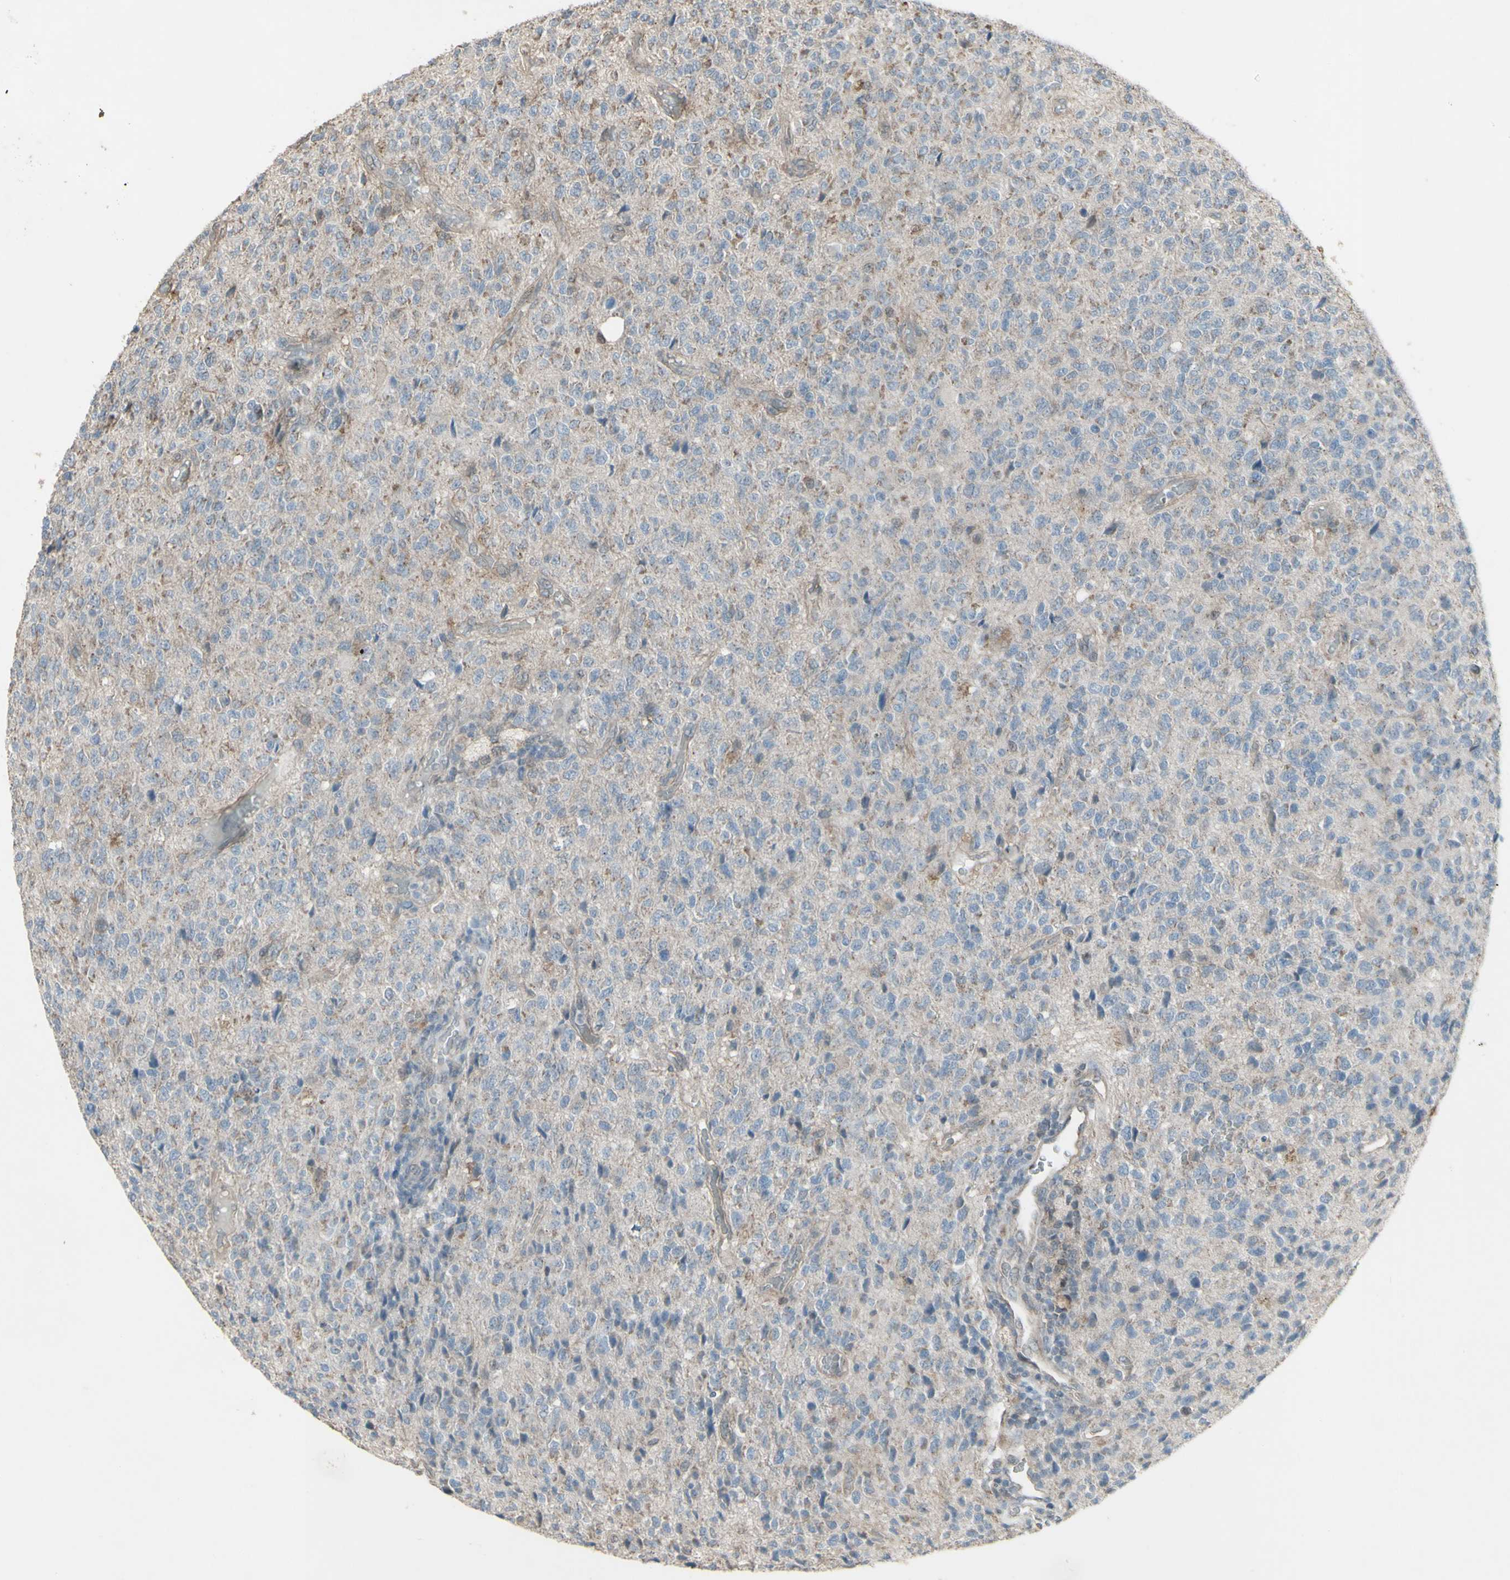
{"staining": {"intensity": "negative", "quantity": "none", "location": "none"}, "tissue": "glioma", "cell_type": "Tumor cells", "image_type": "cancer", "snomed": [{"axis": "morphology", "description": "Glioma, malignant, High grade"}, {"axis": "topography", "description": "pancreas cauda"}], "caption": "Immunohistochemistry (IHC) of glioma reveals no positivity in tumor cells.", "gene": "FXYD3", "patient": {"sex": "male", "age": 60}}